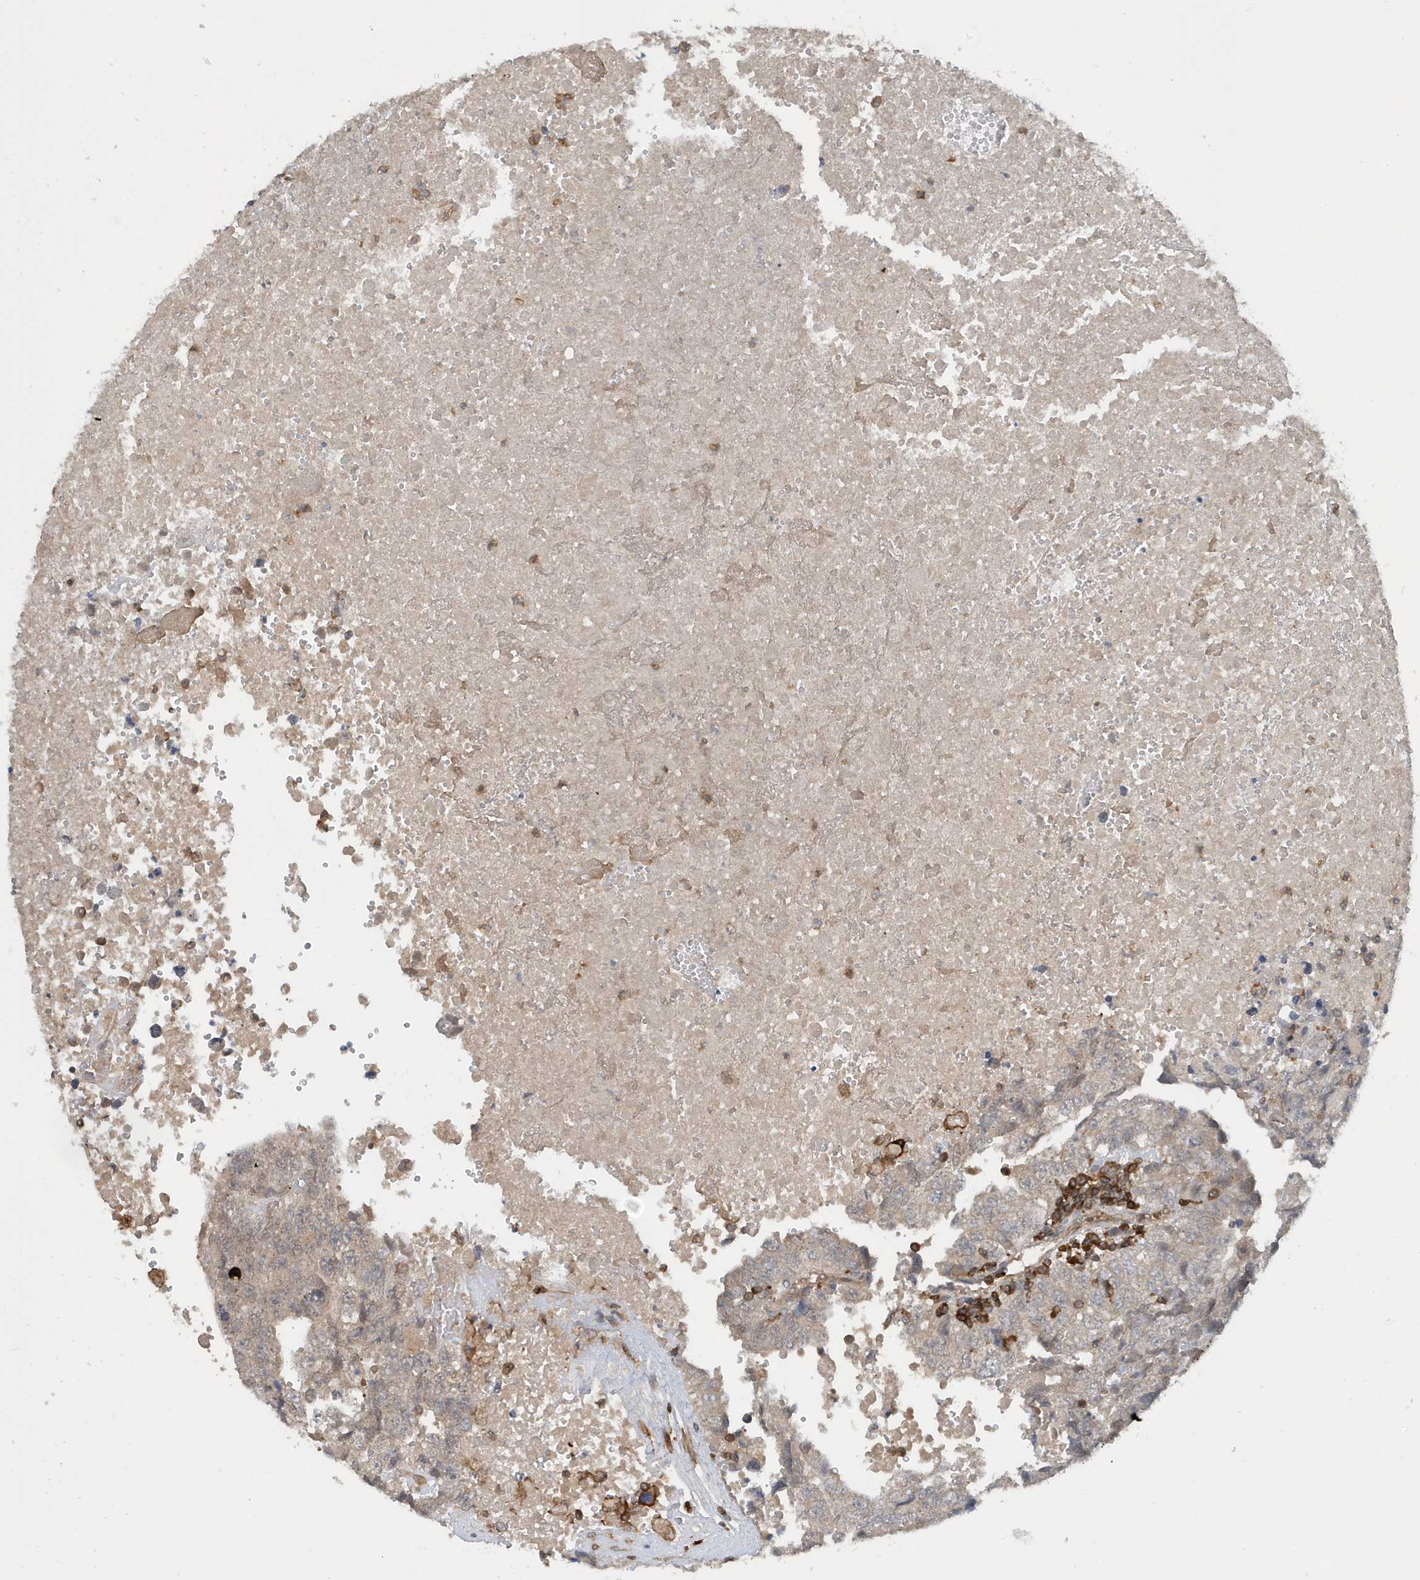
{"staining": {"intensity": "negative", "quantity": "none", "location": "none"}, "tissue": "testis cancer", "cell_type": "Tumor cells", "image_type": "cancer", "snomed": [{"axis": "morphology", "description": "Carcinoma, Embryonal, NOS"}, {"axis": "topography", "description": "Testis"}], "caption": "Protein analysis of testis cancer (embryonal carcinoma) demonstrates no significant positivity in tumor cells.", "gene": "NSUN3", "patient": {"sex": "male", "age": 37}}